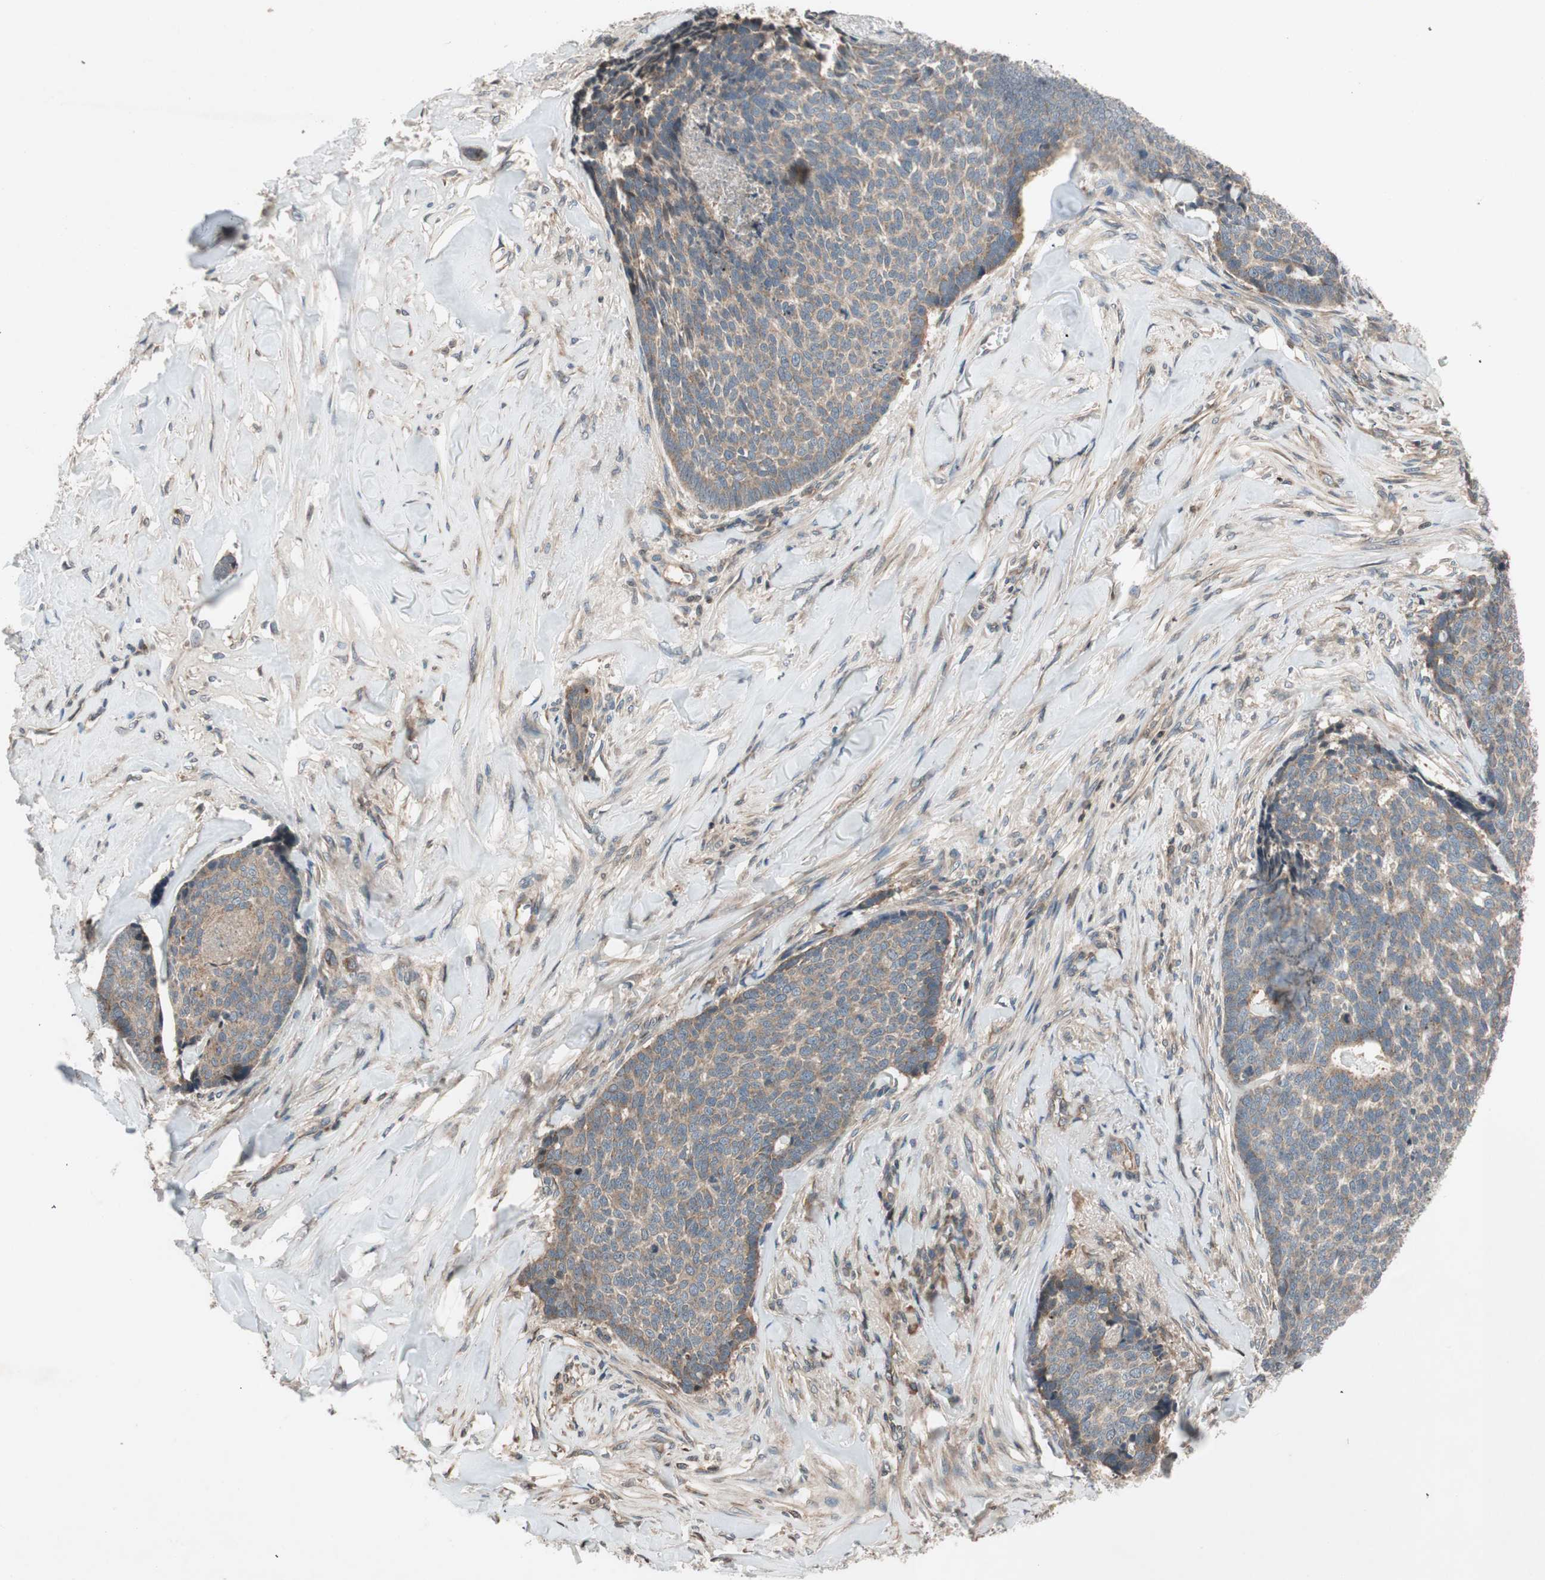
{"staining": {"intensity": "weak", "quantity": ">75%", "location": "cytoplasmic/membranous"}, "tissue": "skin cancer", "cell_type": "Tumor cells", "image_type": "cancer", "snomed": [{"axis": "morphology", "description": "Basal cell carcinoma"}, {"axis": "topography", "description": "Skin"}], "caption": "Skin basal cell carcinoma was stained to show a protein in brown. There is low levels of weak cytoplasmic/membranous expression in approximately >75% of tumor cells.", "gene": "GCLM", "patient": {"sex": "male", "age": 84}}